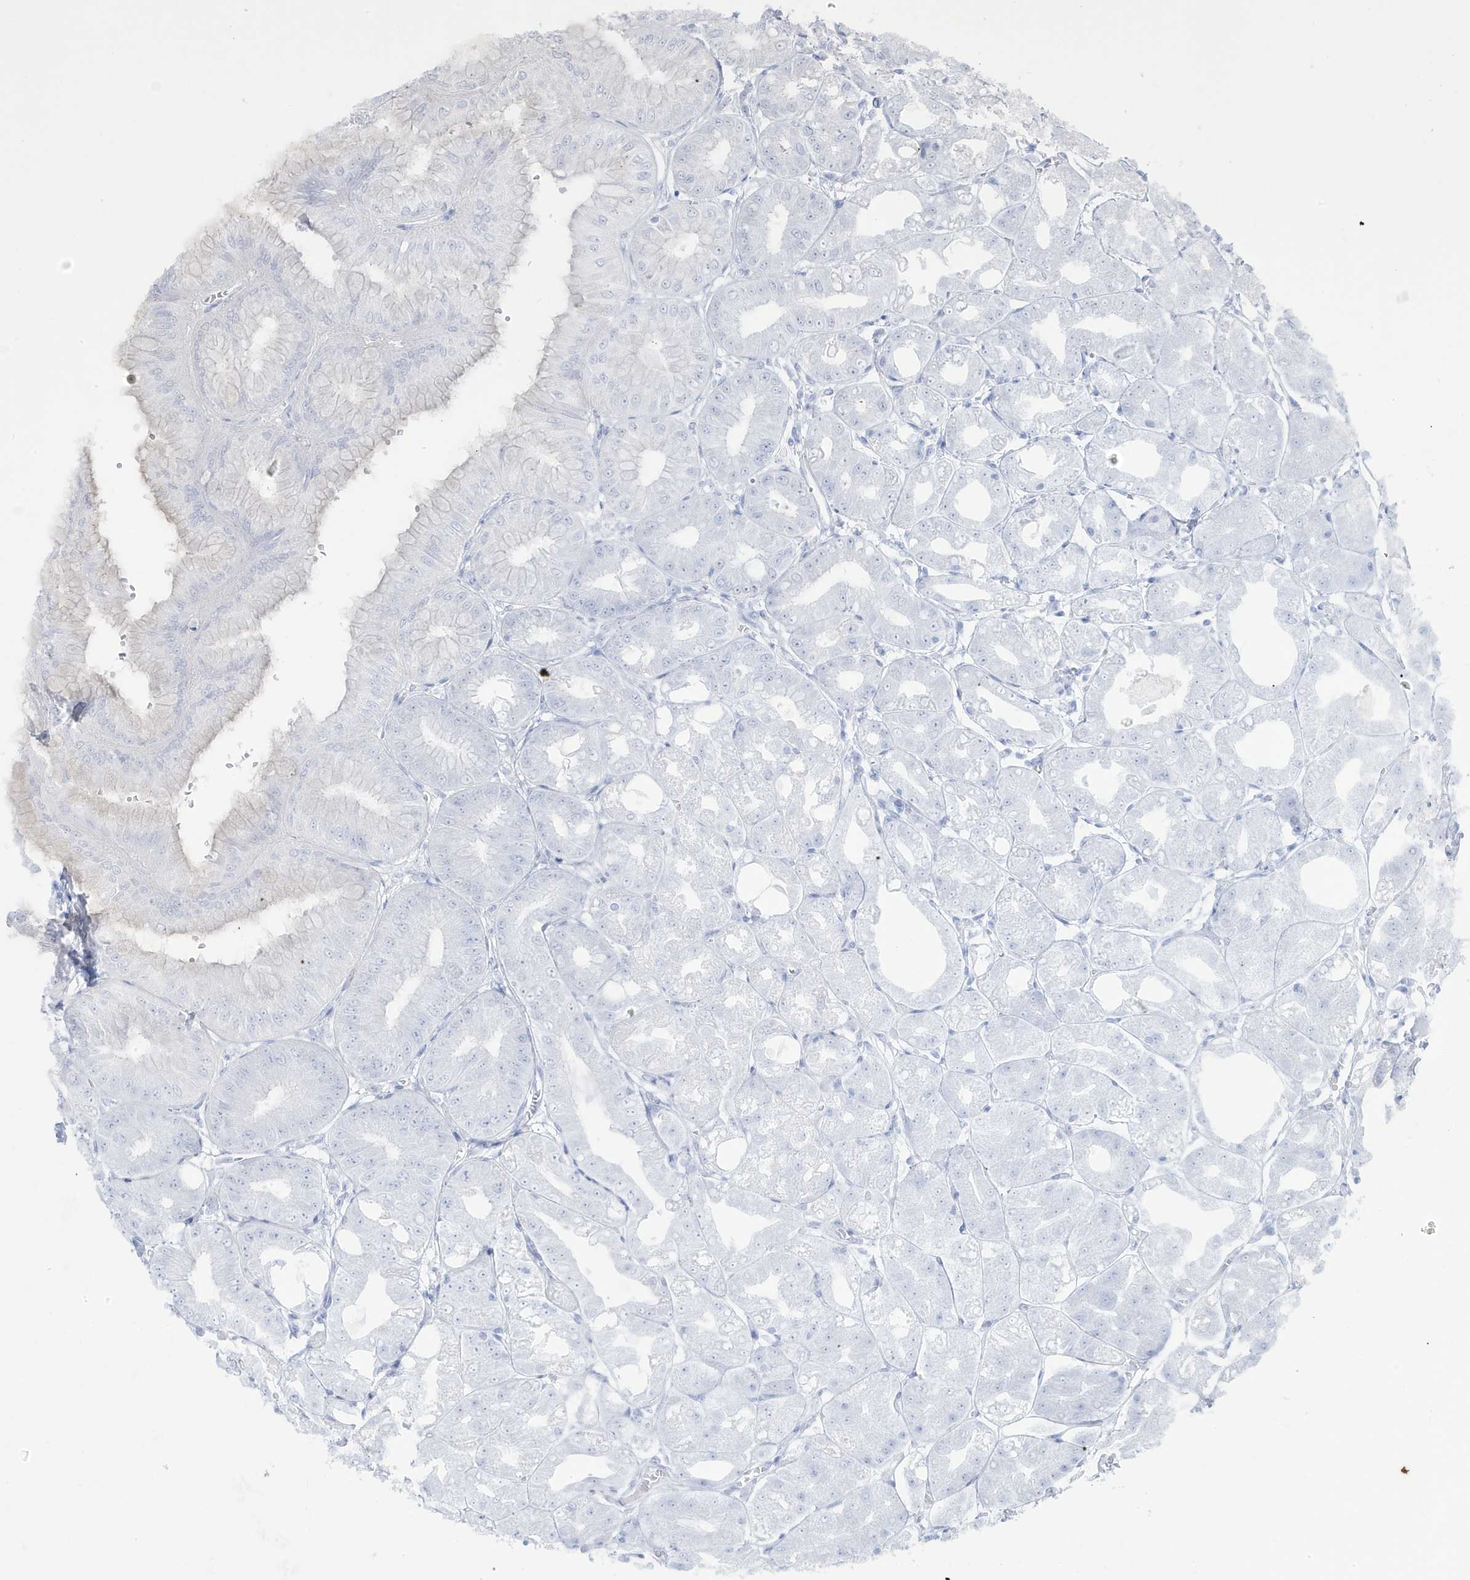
{"staining": {"intensity": "negative", "quantity": "none", "location": "none"}, "tissue": "stomach", "cell_type": "Glandular cells", "image_type": "normal", "snomed": [{"axis": "morphology", "description": "Normal tissue, NOS"}, {"axis": "topography", "description": "Stomach, lower"}], "caption": "There is no significant expression in glandular cells of stomach. The staining is performed using DAB brown chromogen with nuclei counter-stained in using hematoxylin.", "gene": "ADAMTSL3", "patient": {"sex": "male", "age": 71}}